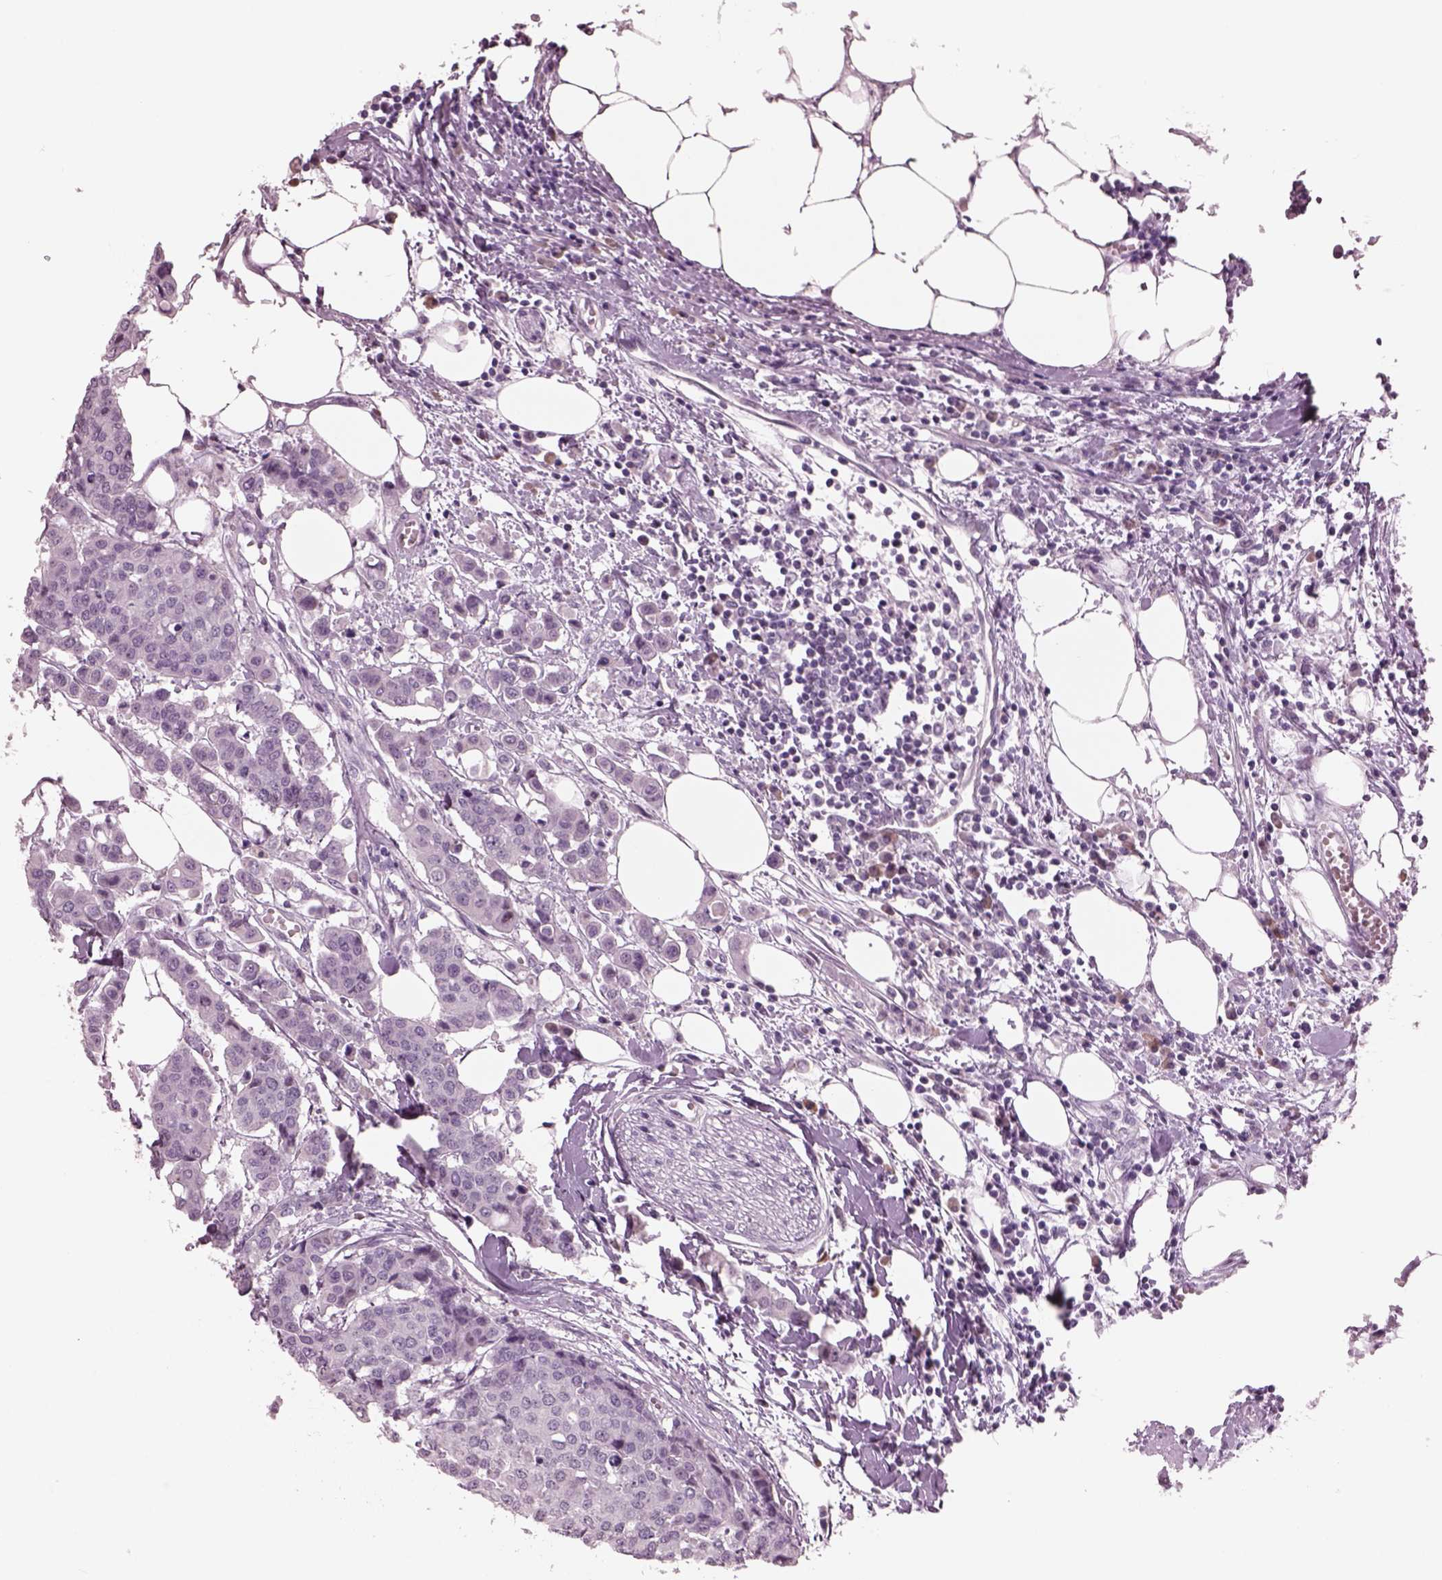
{"staining": {"intensity": "negative", "quantity": "none", "location": "none"}, "tissue": "carcinoid", "cell_type": "Tumor cells", "image_type": "cancer", "snomed": [{"axis": "morphology", "description": "Carcinoid, malignant, NOS"}, {"axis": "topography", "description": "Colon"}], "caption": "Protein analysis of carcinoid (malignant) shows no significant positivity in tumor cells.", "gene": "CYLC1", "patient": {"sex": "male", "age": 81}}